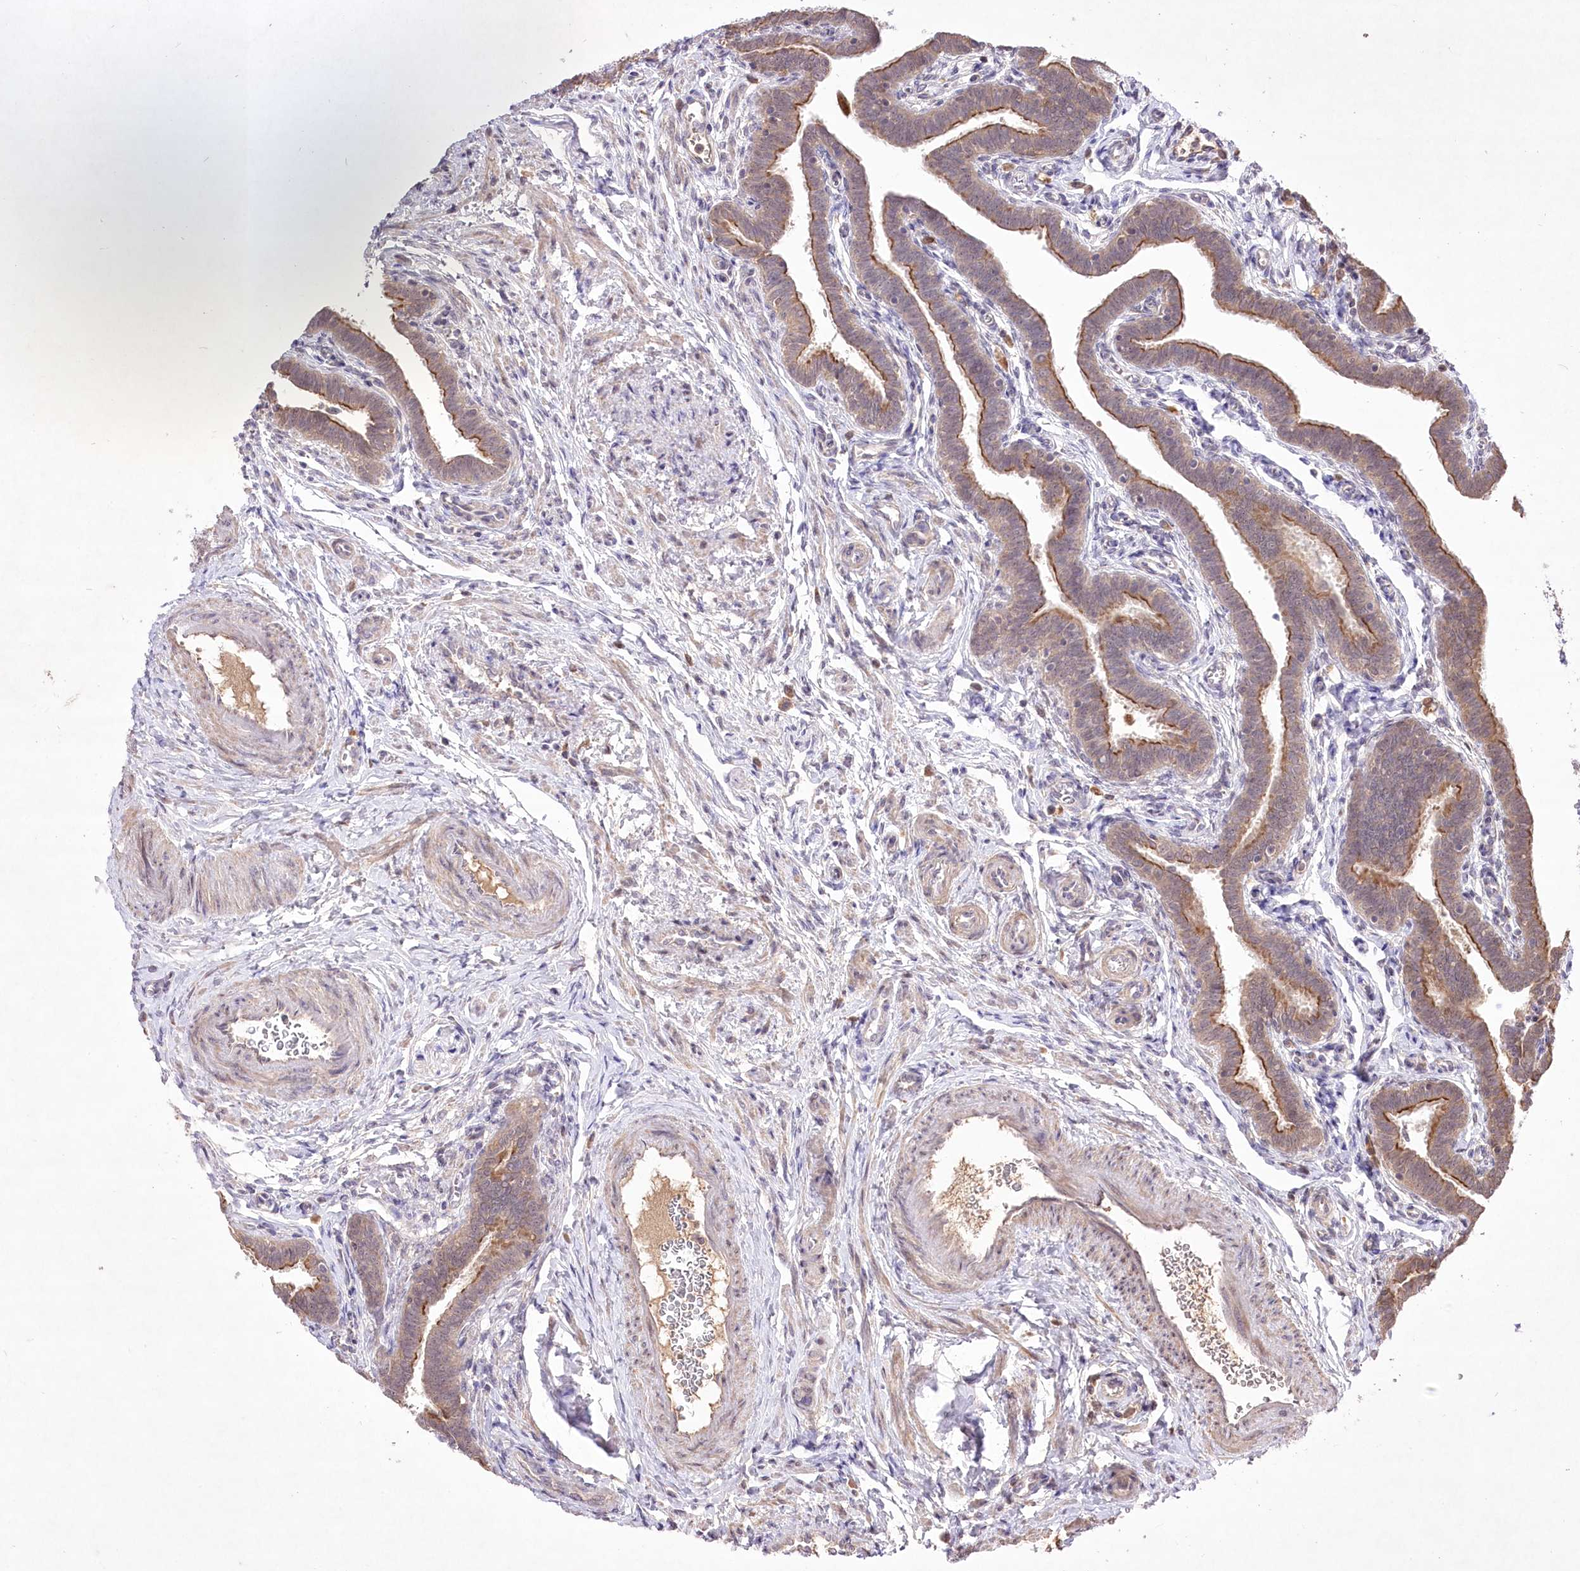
{"staining": {"intensity": "strong", "quantity": "25%-75%", "location": "cytoplasmic/membranous"}, "tissue": "fallopian tube", "cell_type": "Glandular cells", "image_type": "normal", "snomed": [{"axis": "morphology", "description": "Normal tissue, NOS"}, {"axis": "topography", "description": "Fallopian tube"}], "caption": "Immunohistochemistry (IHC) micrograph of unremarkable human fallopian tube stained for a protein (brown), which displays high levels of strong cytoplasmic/membranous staining in about 25%-75% of glandular cells.", "gene": "HELT", "patient": {"sex": "female", "age": 36}}